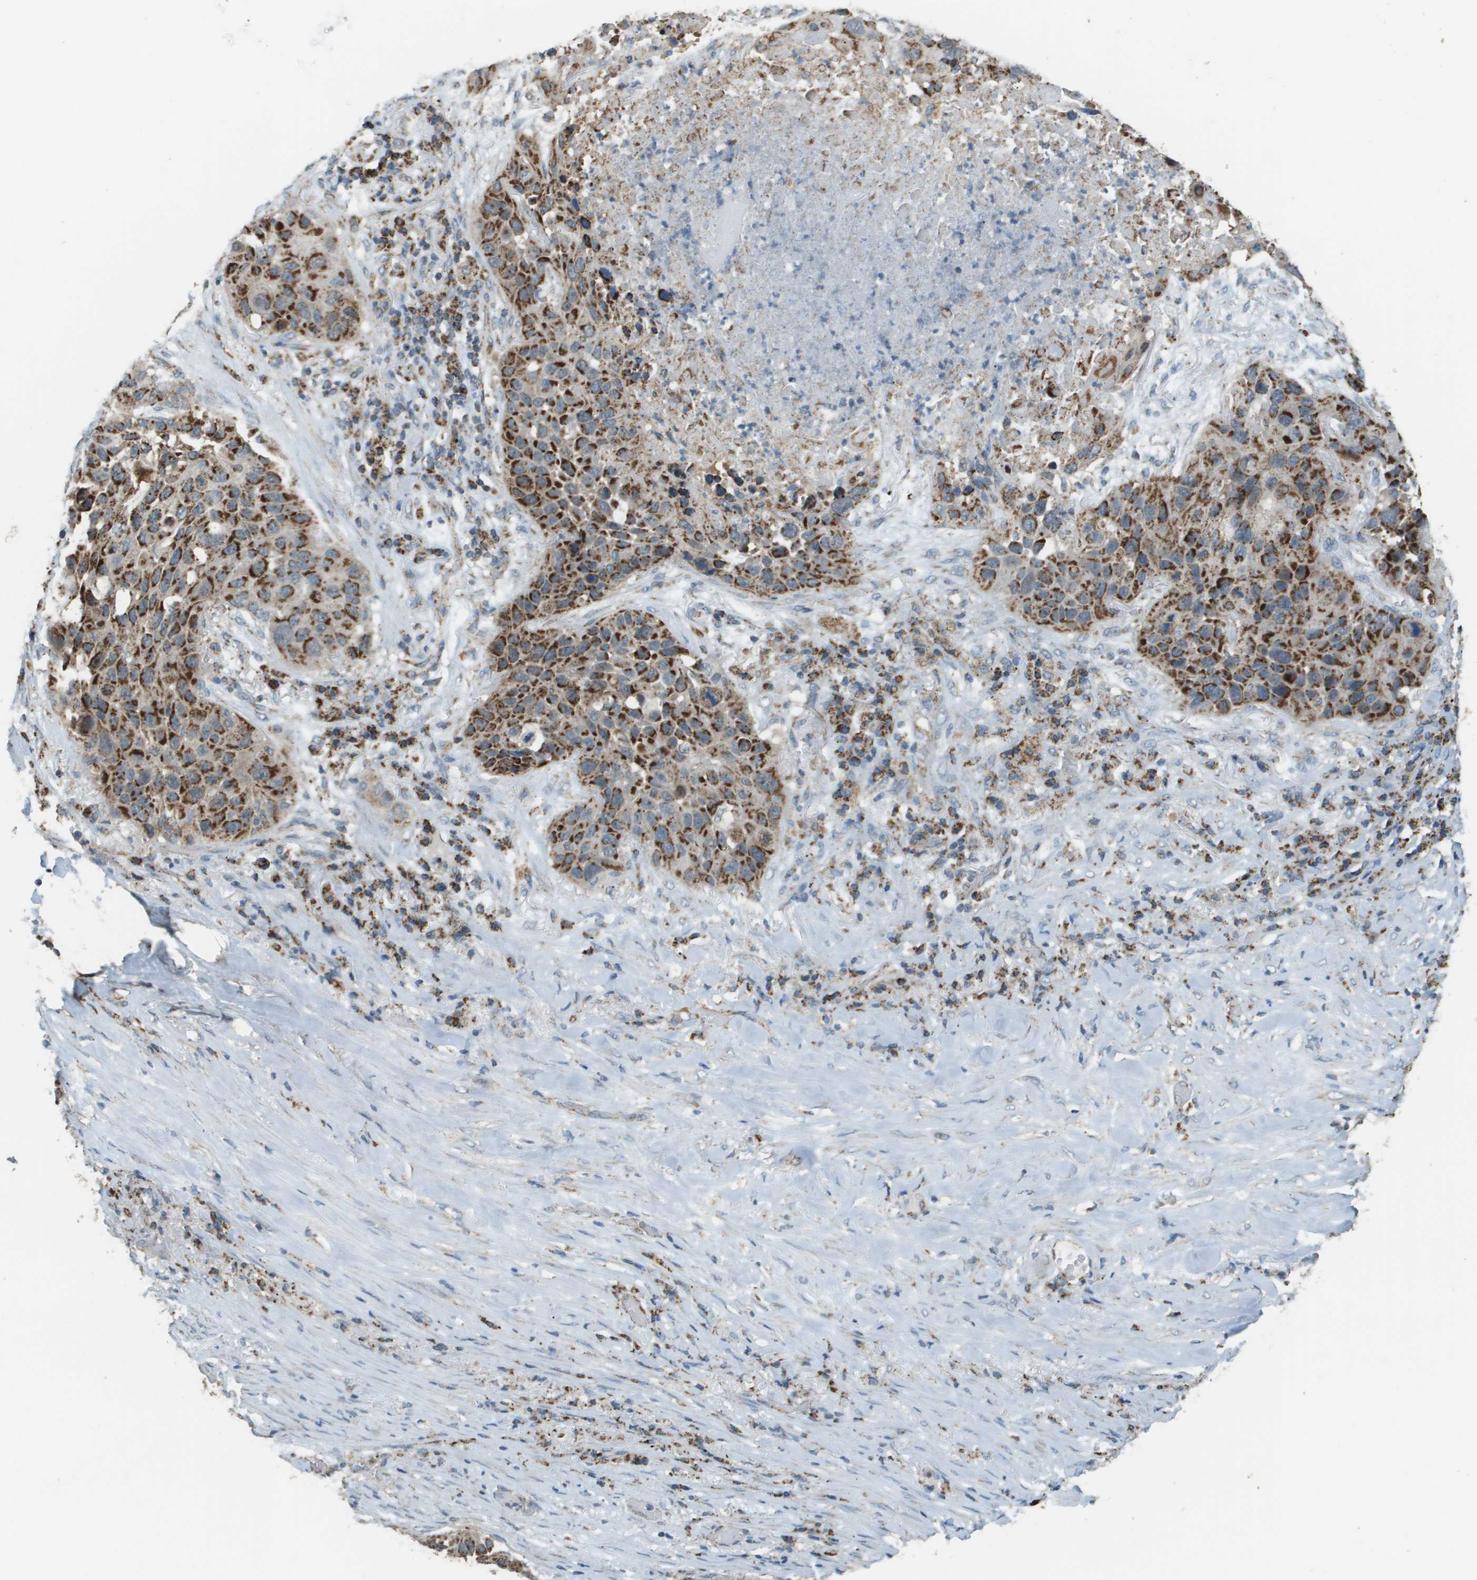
{"staining": {"intensity": "strong", "quantity": ">75%", "location": "cytoplasmic/membranous"}, "tissue": "lung cancer", "cell_type": "Tumor cells", "image_type": "cancer", "snomed": [{"axis": "morphology", "description": "Squamous cell carcinoma, NOS"}, {"axis": "topography", "description": "Lung"}], "caption": "The photomicrograph reveals staining of lung cancer (squamous cell carcinoma), revealing strong cytoplasmic/membranous protein staining (brown color) within tumor cells.", "gene": "FH", "patient": {"sex": "male", "age": 57}}